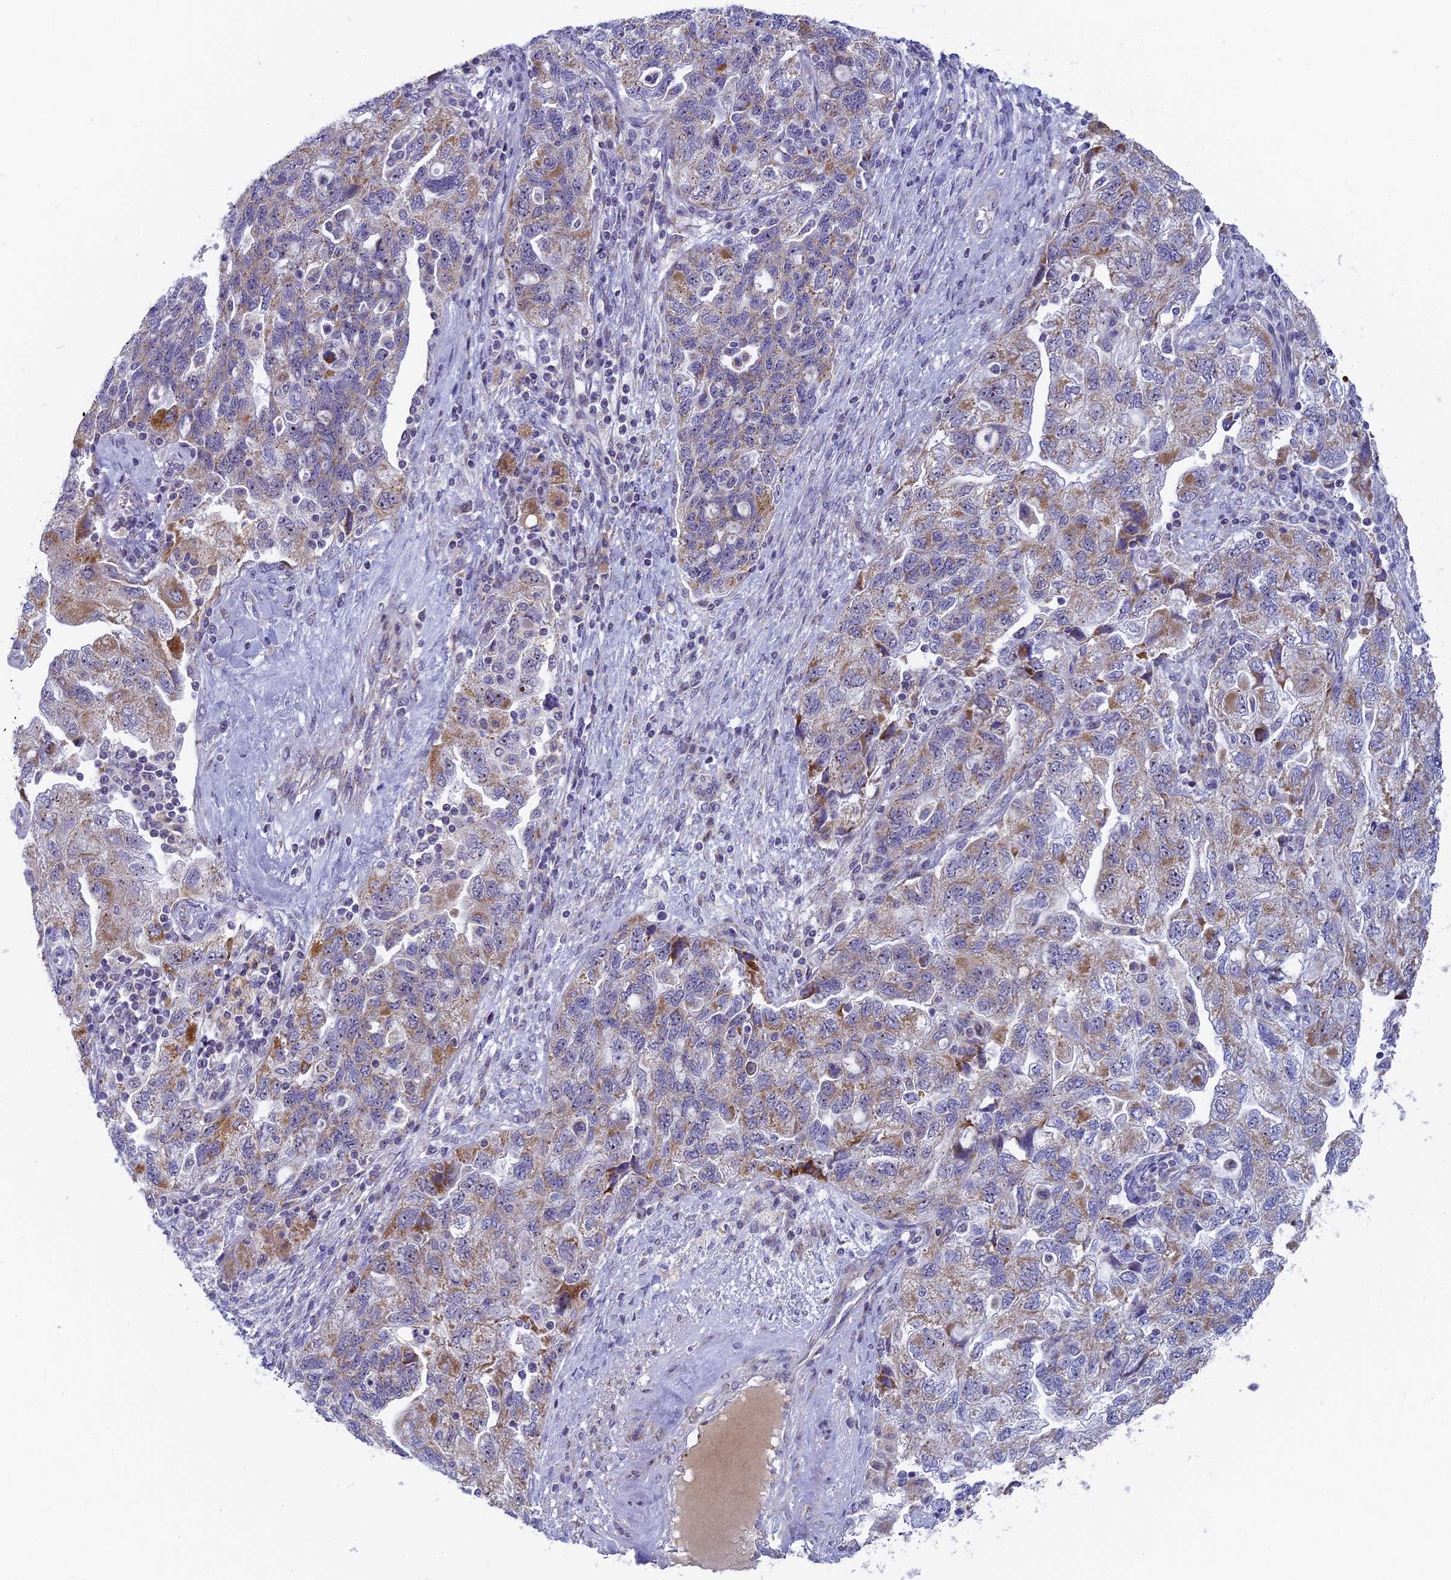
{"staining": {"intensity": "moderate", "quantity": "25%-75%", "location": "cytoplasmic/membranous"}, "tissue": "ovarian cancer", "cell_type": "Tumor cells", "image_type": "cancer", "snomed": [{"axis": "morphology", "description": "Carcinoma, NOS"}, {"axis": "morphology", "description": "Cystadenocarcinoma, serous, NOS"}, {"axis": "topography", "description": "Ovary"}], "caption": "Immunohistochemical staining of carcinoma (ovarian) reveals moderate cytoplasmic/membranous protein staining in approximately 25%-75% of tumor cells. Nuclei are stained in blue.", "gene": "DTWD1", "patient": {"sex": "female", "age": 69}}